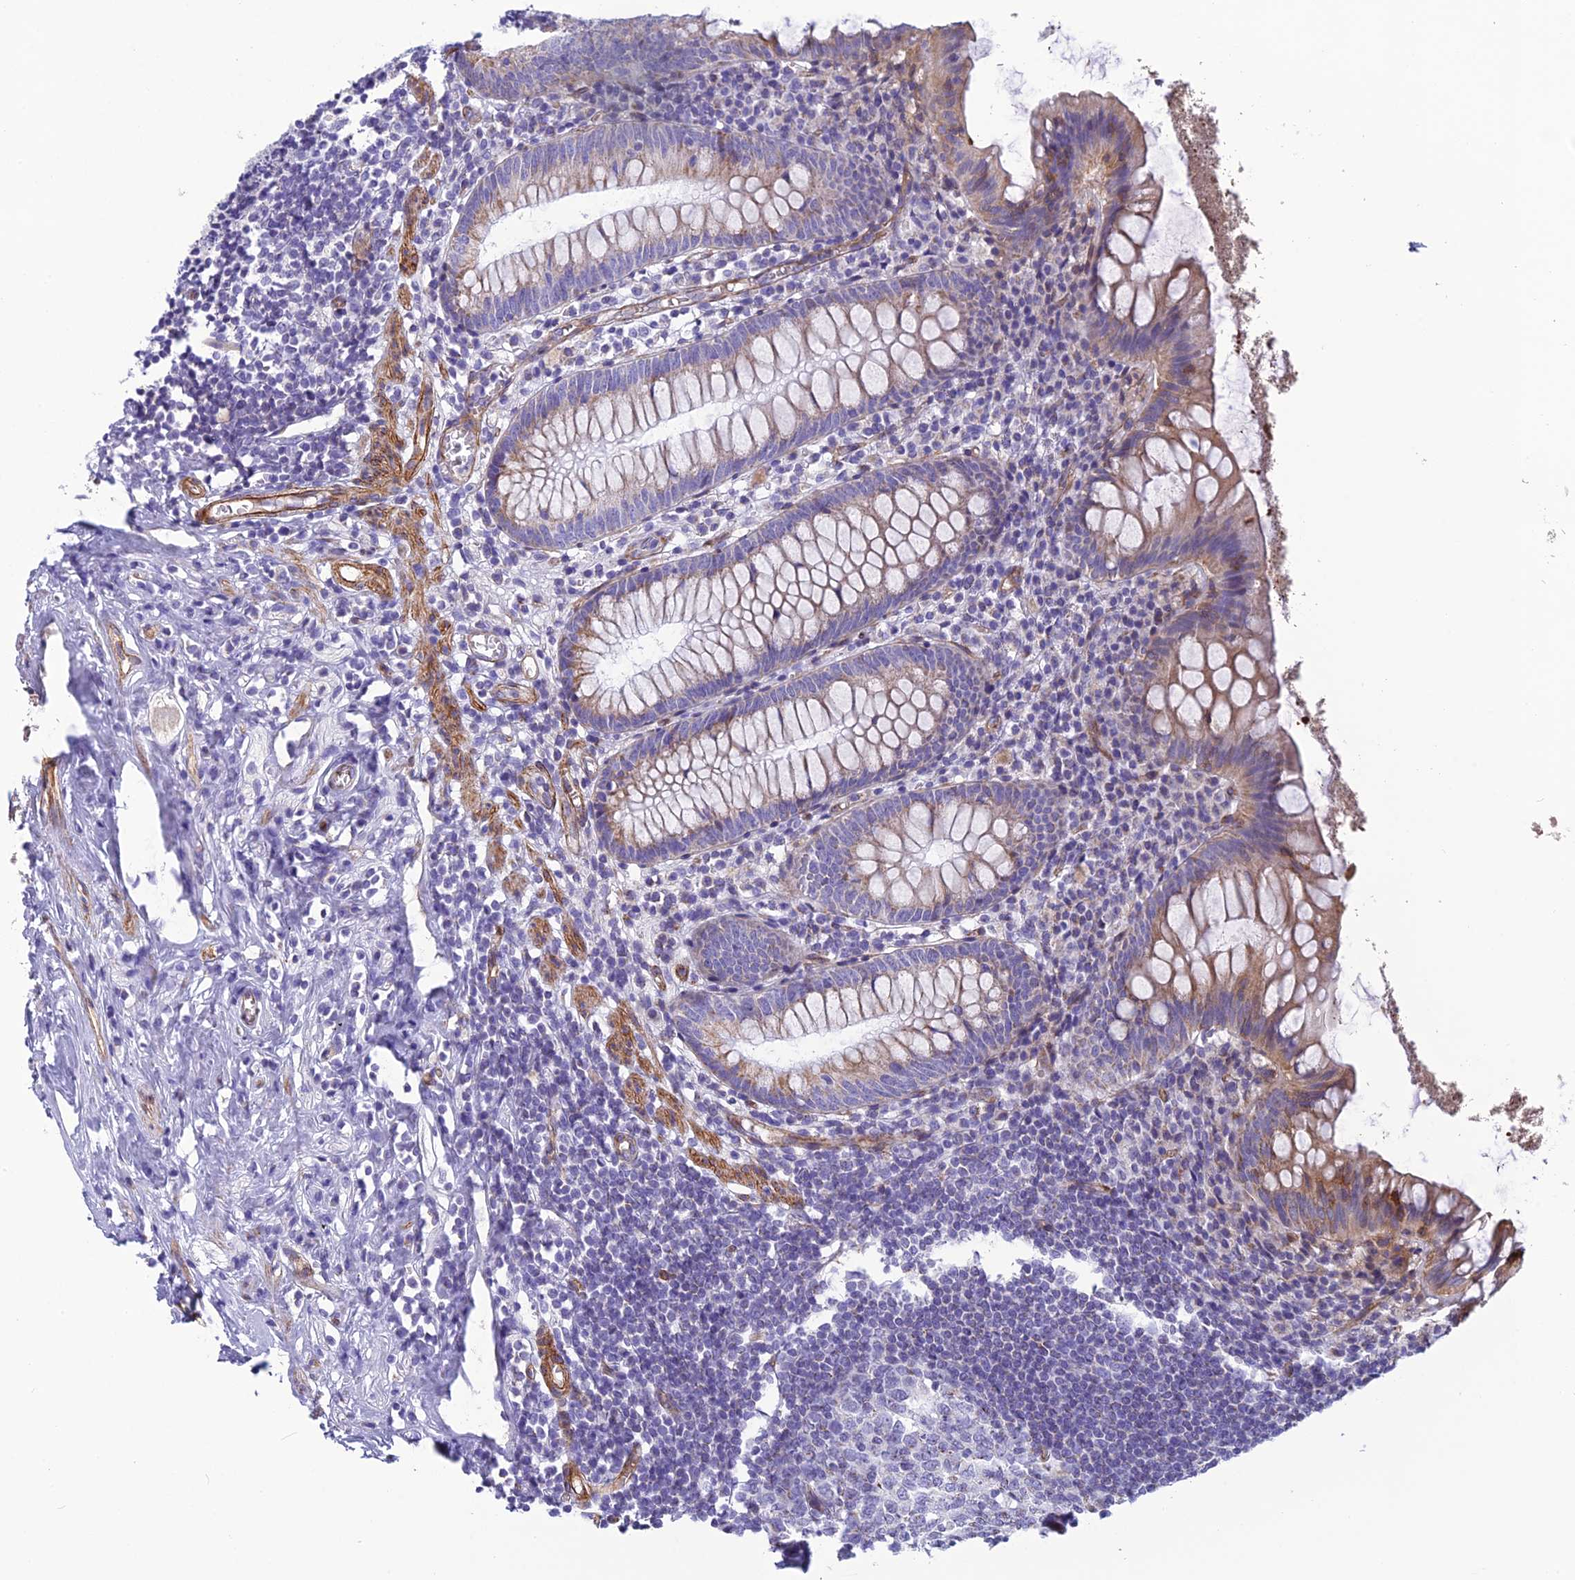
{"staining": {"intensity": "moderate", "quantity": "25%-75%", "location": "cytoplasmic/membranous"}, "tissue": "appendix", "cell_type": "Glandular cells", "image_type": "normal", "snomed": [{"axis": "morphology", "description": "Normal tissue, NOS"}, {"axis": "topography", "description": "Appendix"}], "caption": "Glandular cells show medium levels of moderate cytoplasmic/membranous positivity in approximately 25%-75% of cells in unremarkable appendix. (DAB (3,3'-diaminobenzidine) = brown stain, brightfield microscopy at high magnification).", "gene": "POMGNT1", "patient": {"sex": "female", "age": 51}}